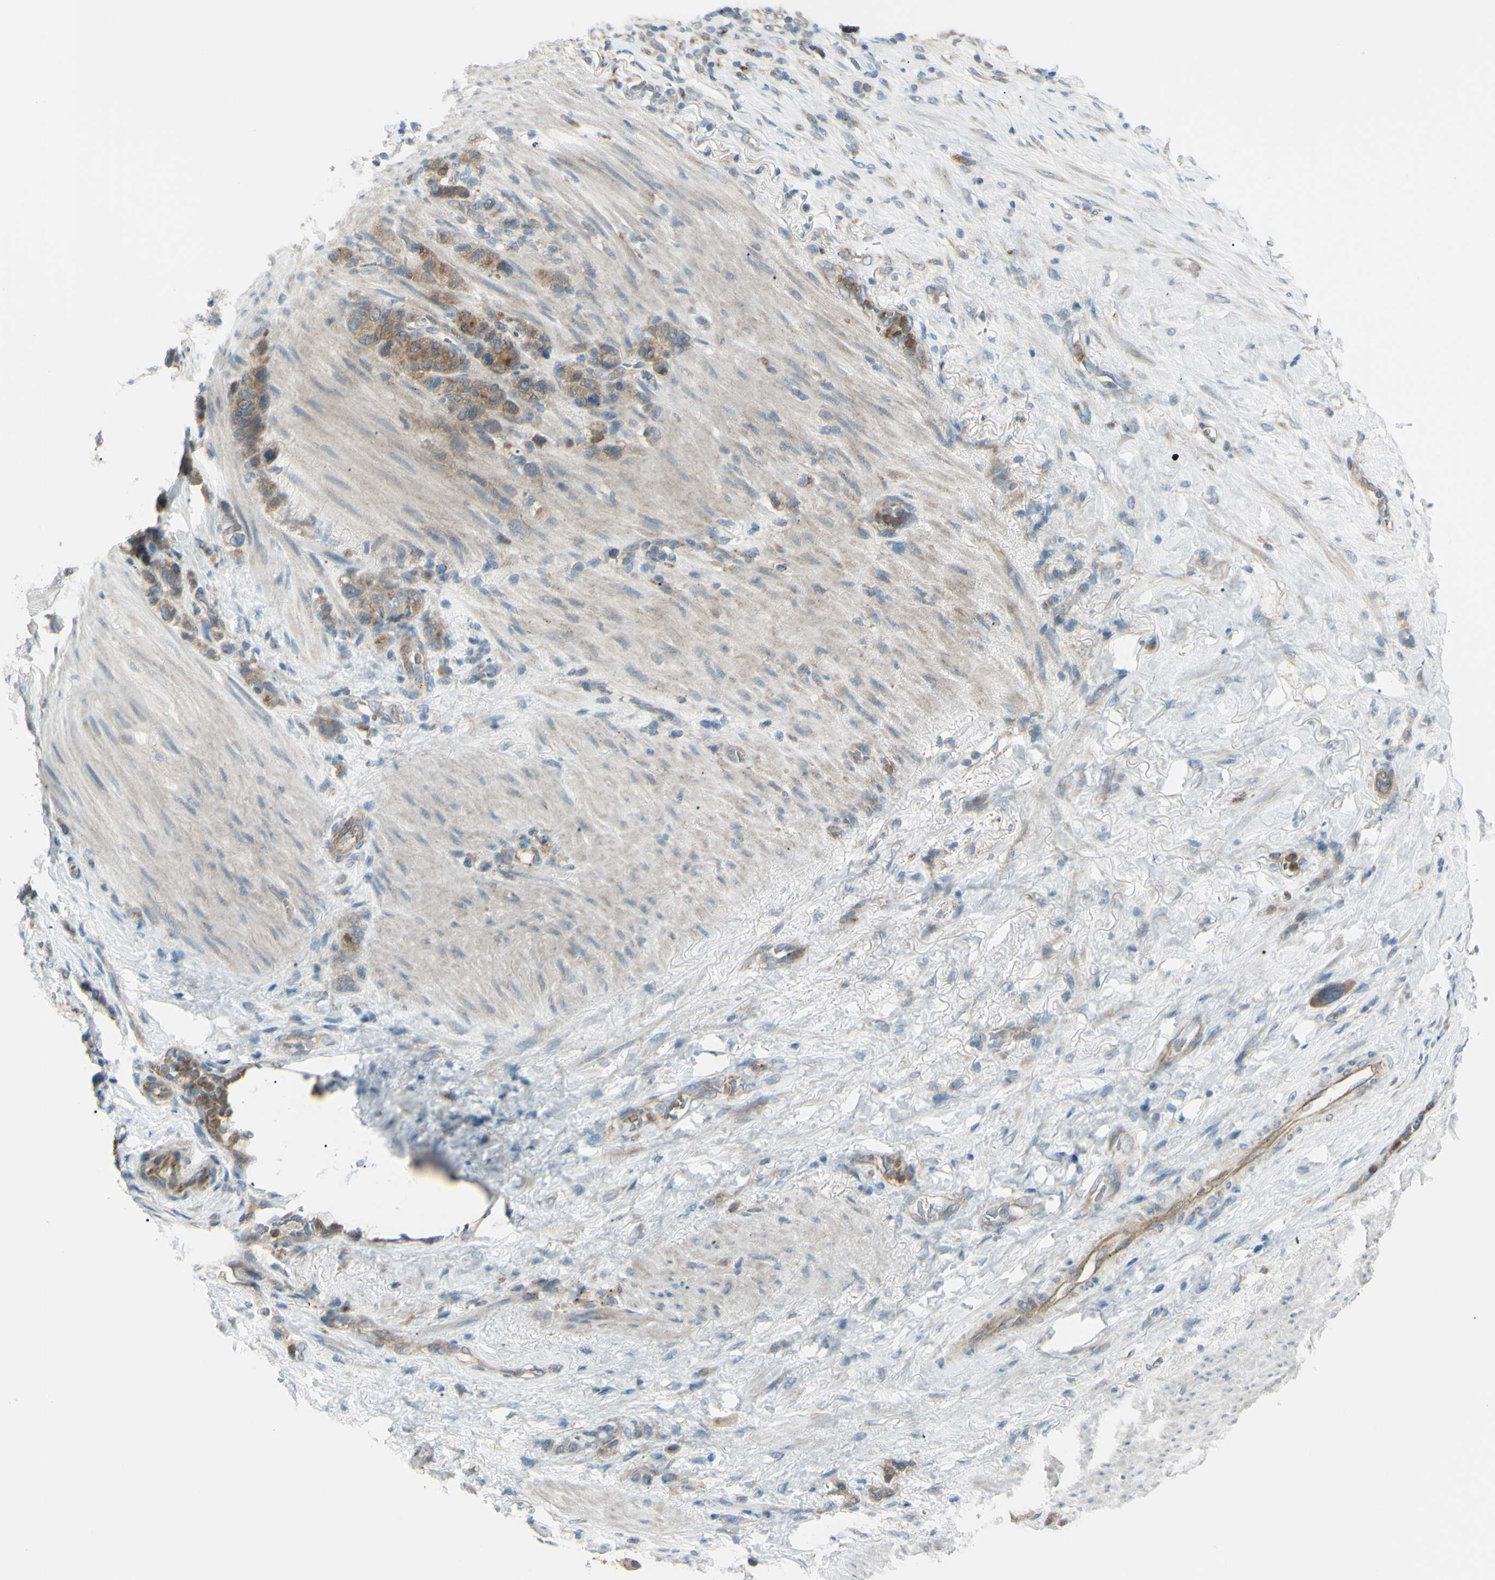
{"staining": {"intensity": "moderate", "quantity": ">75%", "location": "cytoplasmic/membranous"}, "tissue": "stomach cancer", "cell_type": "Tumor cells", "image_type": "cancer", "snomed": [{"axis": "morphology", "description": "Adenocarcinoma, NOS"}, {"axis": "morphology", "description": "Adenocarcinoma, High grade"}, {"axis": "topography", "description": "Stomach, upper"}, {"axis": "topography", "description": "Stomach, lower"}], "caption": "DAB (3,3'-diaminobenzidine) immunohistochemical staining of stomach cancer shows moderate cytoplasmic/membranous protein staining in about >75% of tumor cells. Immunohistochemistry stains the protein in brown and the nuclei are stained blue.", "gene": "LMTK2", "patient": {"sex": "female", "age": 65}}